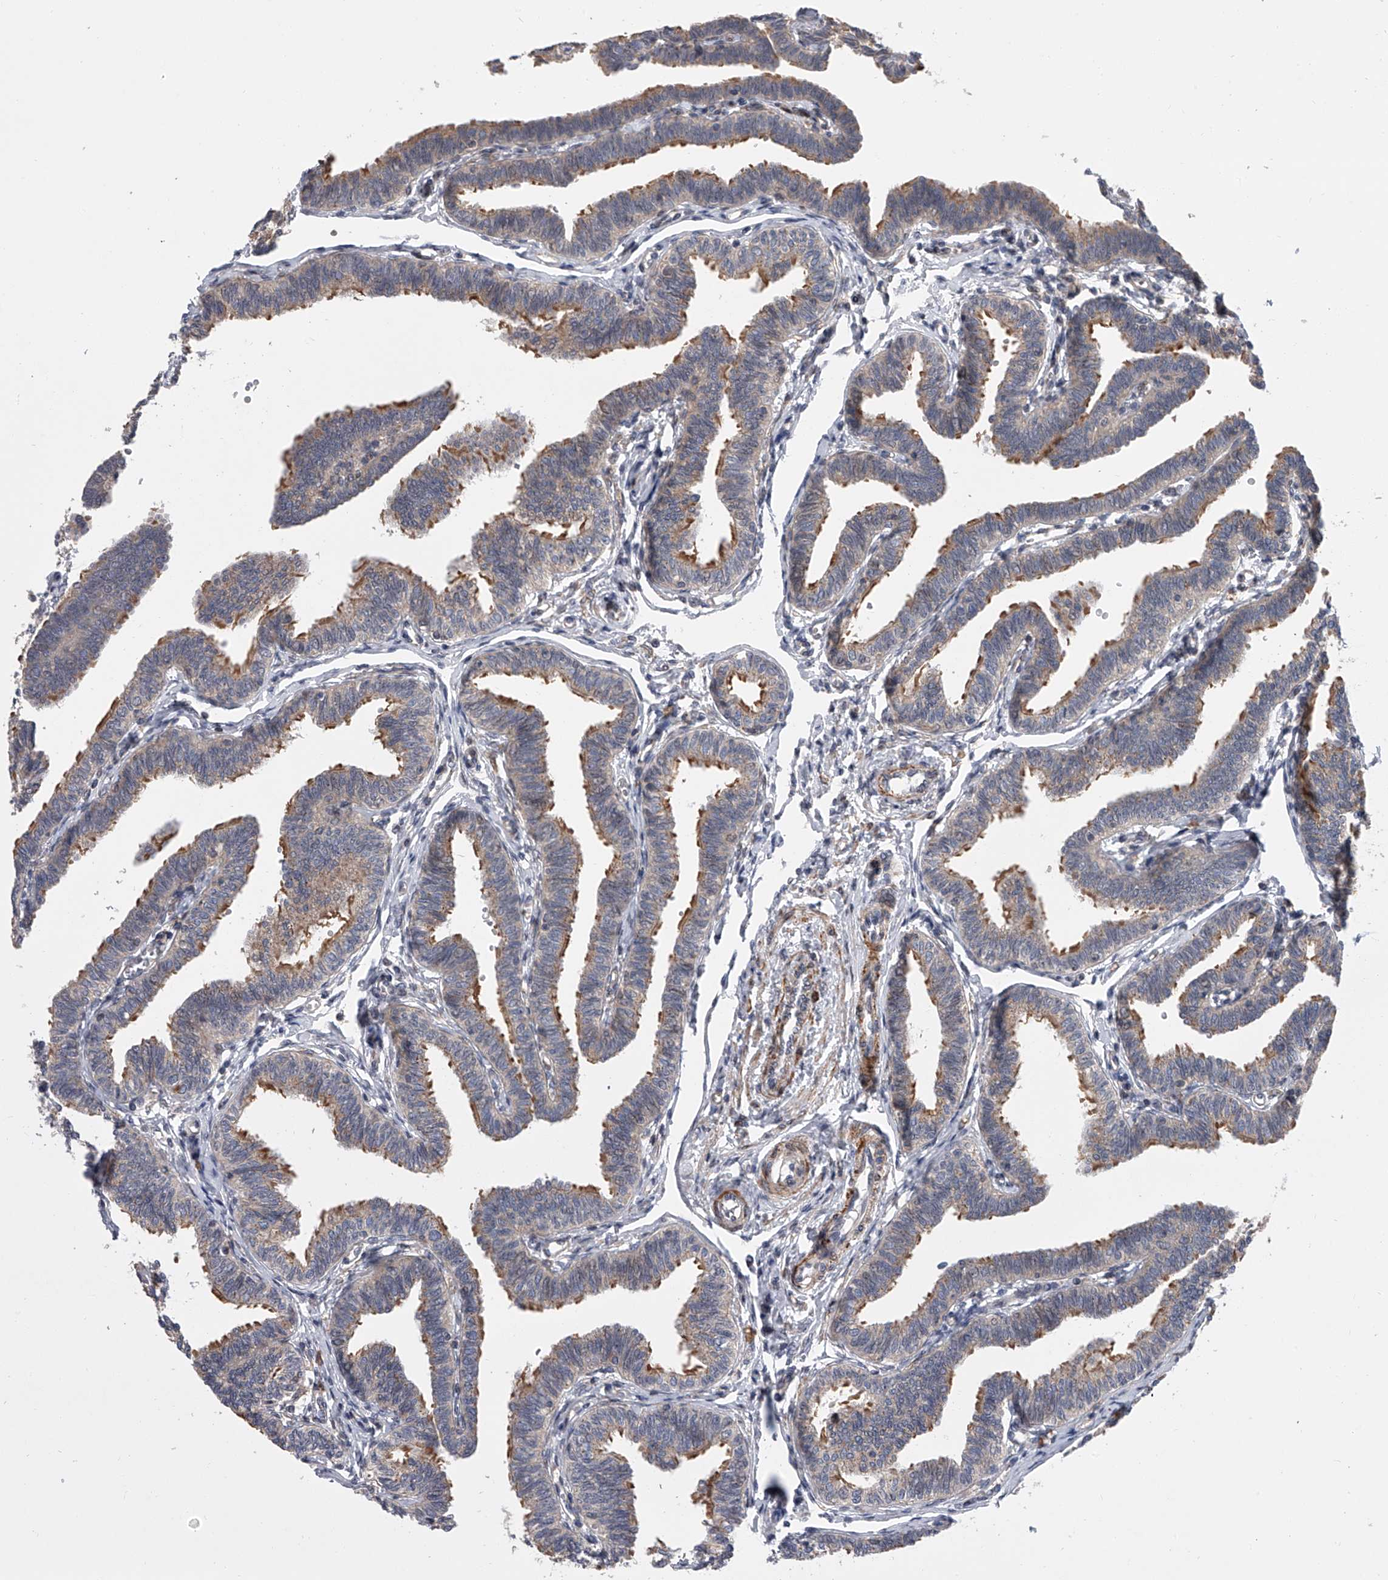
{"staining": {"intensity": "moderate", "quantity": "25%-75%", "location": "cytoplasmic/membranous"}, "tissue": "fallopian tube", "cell_type": "Glandular cells", "image_type": "normal", "snomed": [{"axis": "morphology", "description": "Normal tissue, NOS"}, {"axis": "topography", "description": "Fallopian tube"}, {"axis": "topography", "description": "Ovary"}], "caption": "Protein analysis of benign fallopian tube exhibits moderate cytoplasmic/membranous positivity in about 25%-75% of glandular cells.", "gene": "DLGAP2", "patient": {"sex": "female", "age": 23}}